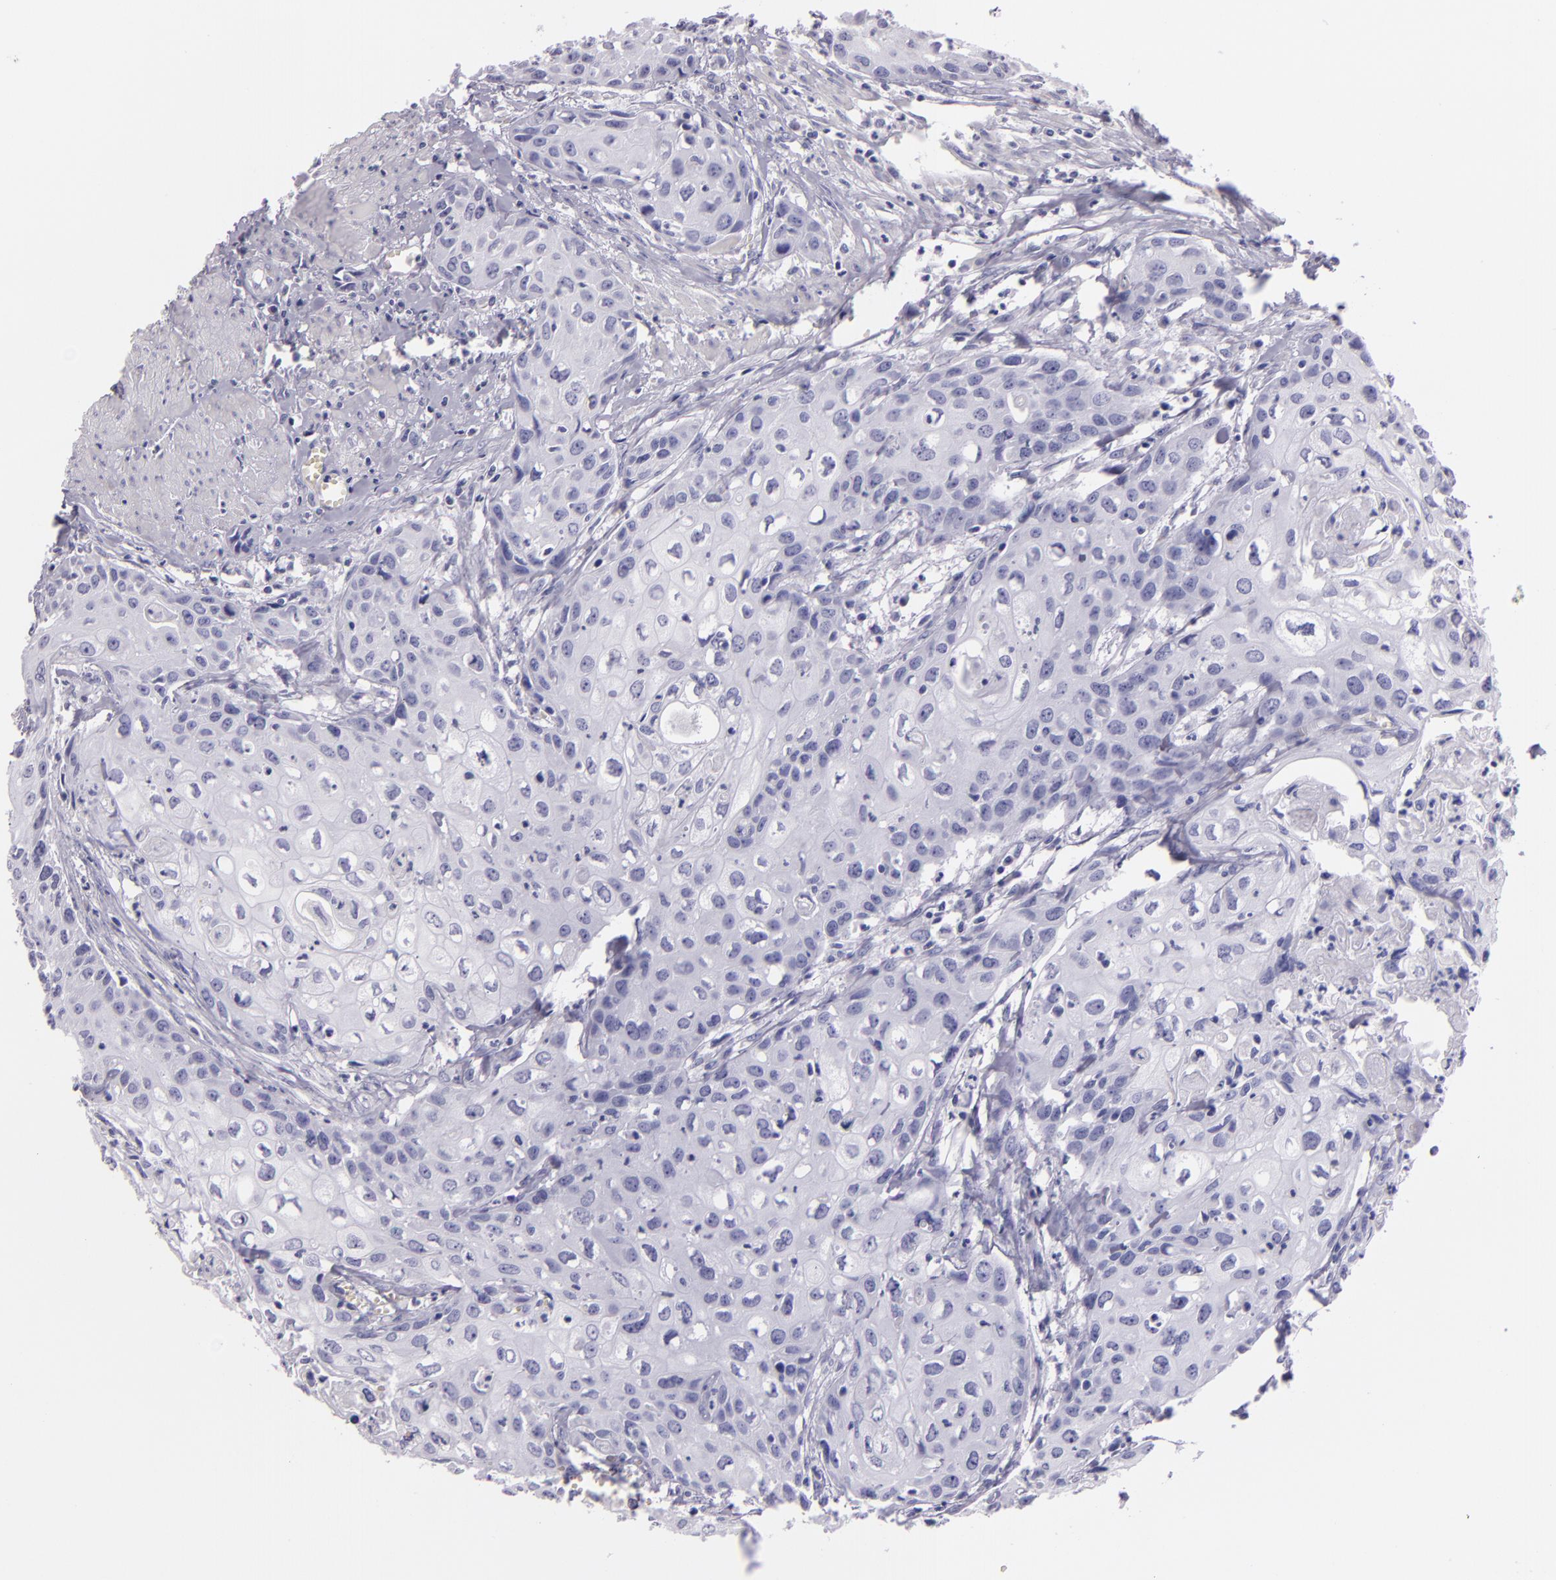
{"staining": {"intensity": "negative", "quantity": "none", "location": "none"}, "tissue": "urothelial cancer", "cell_type": "Tumor cells", "image_type": "cancer", "snomed": [{"axis": "morphology", "description": "Urothelial carcinoma, High grade"}, {"axis": "topography", "description": "Urinary bladder"}], "caption": "There is no significant expression in tumor cells of high-grade urothelial carcinoma.", "gene": "MUC5AC", "patient": {"sex": "male", "age": 54}}